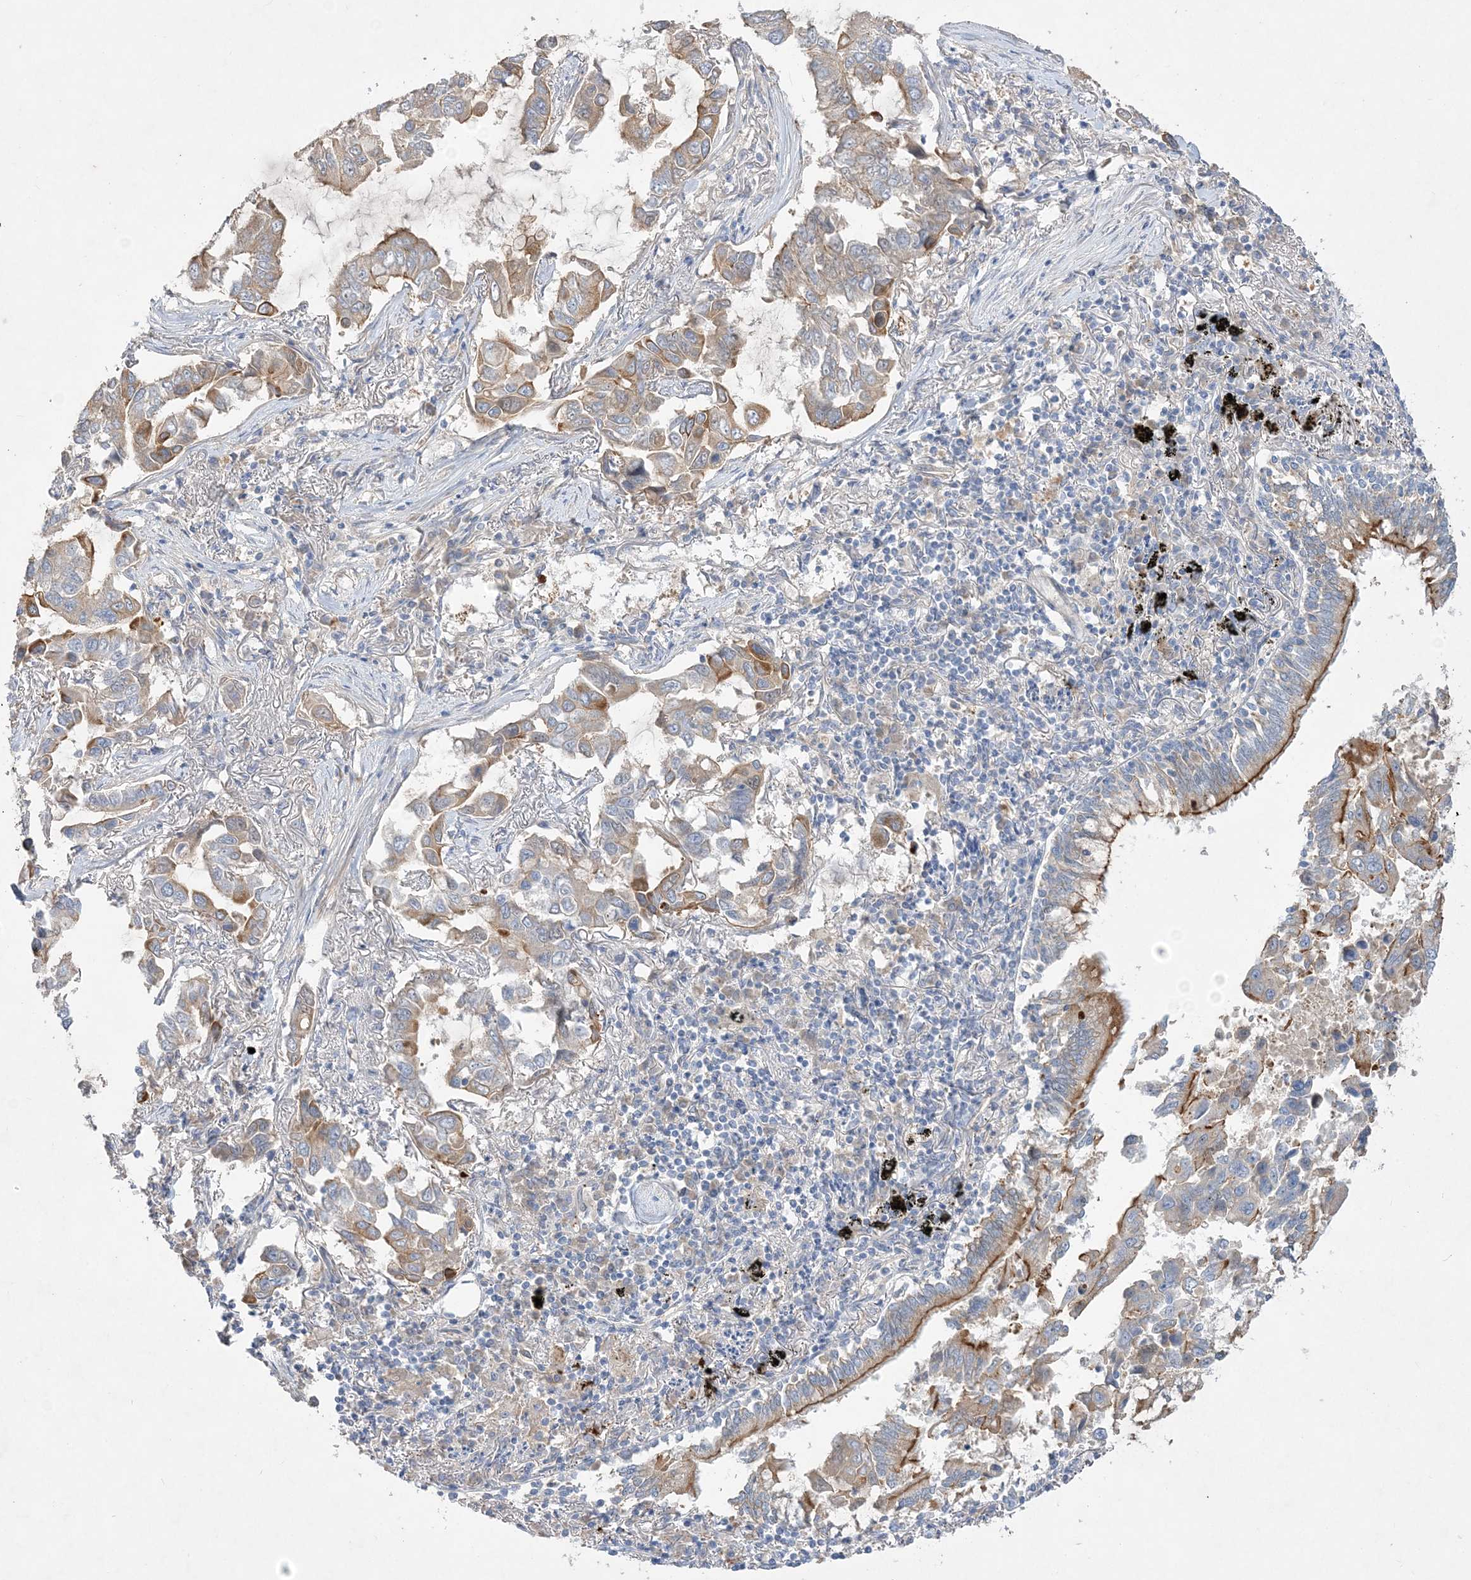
{"staining": {"intensity": "moderate", "quantity": "<25%", "location": "cytoplasmic/membranous"}, "tissue": "lung cancer", "cell_type": "Tumor cells", "image_type": "cancer", "snomed": [{"axis": "morphology", "description": "Adenocarcinoma, NOS"}, {"axis": "topography", "description": "Lung"}], "caption": "Protein expression analysis of human lung cancer reveals moderate cytoplasmic/membranous expression in approximately <25% of tumor cells. (DAB IHC, brown staining for protein, blue staining for nuclei).", "gene": "ADCK2", "patient": {"sex": "male", "age": 64}}